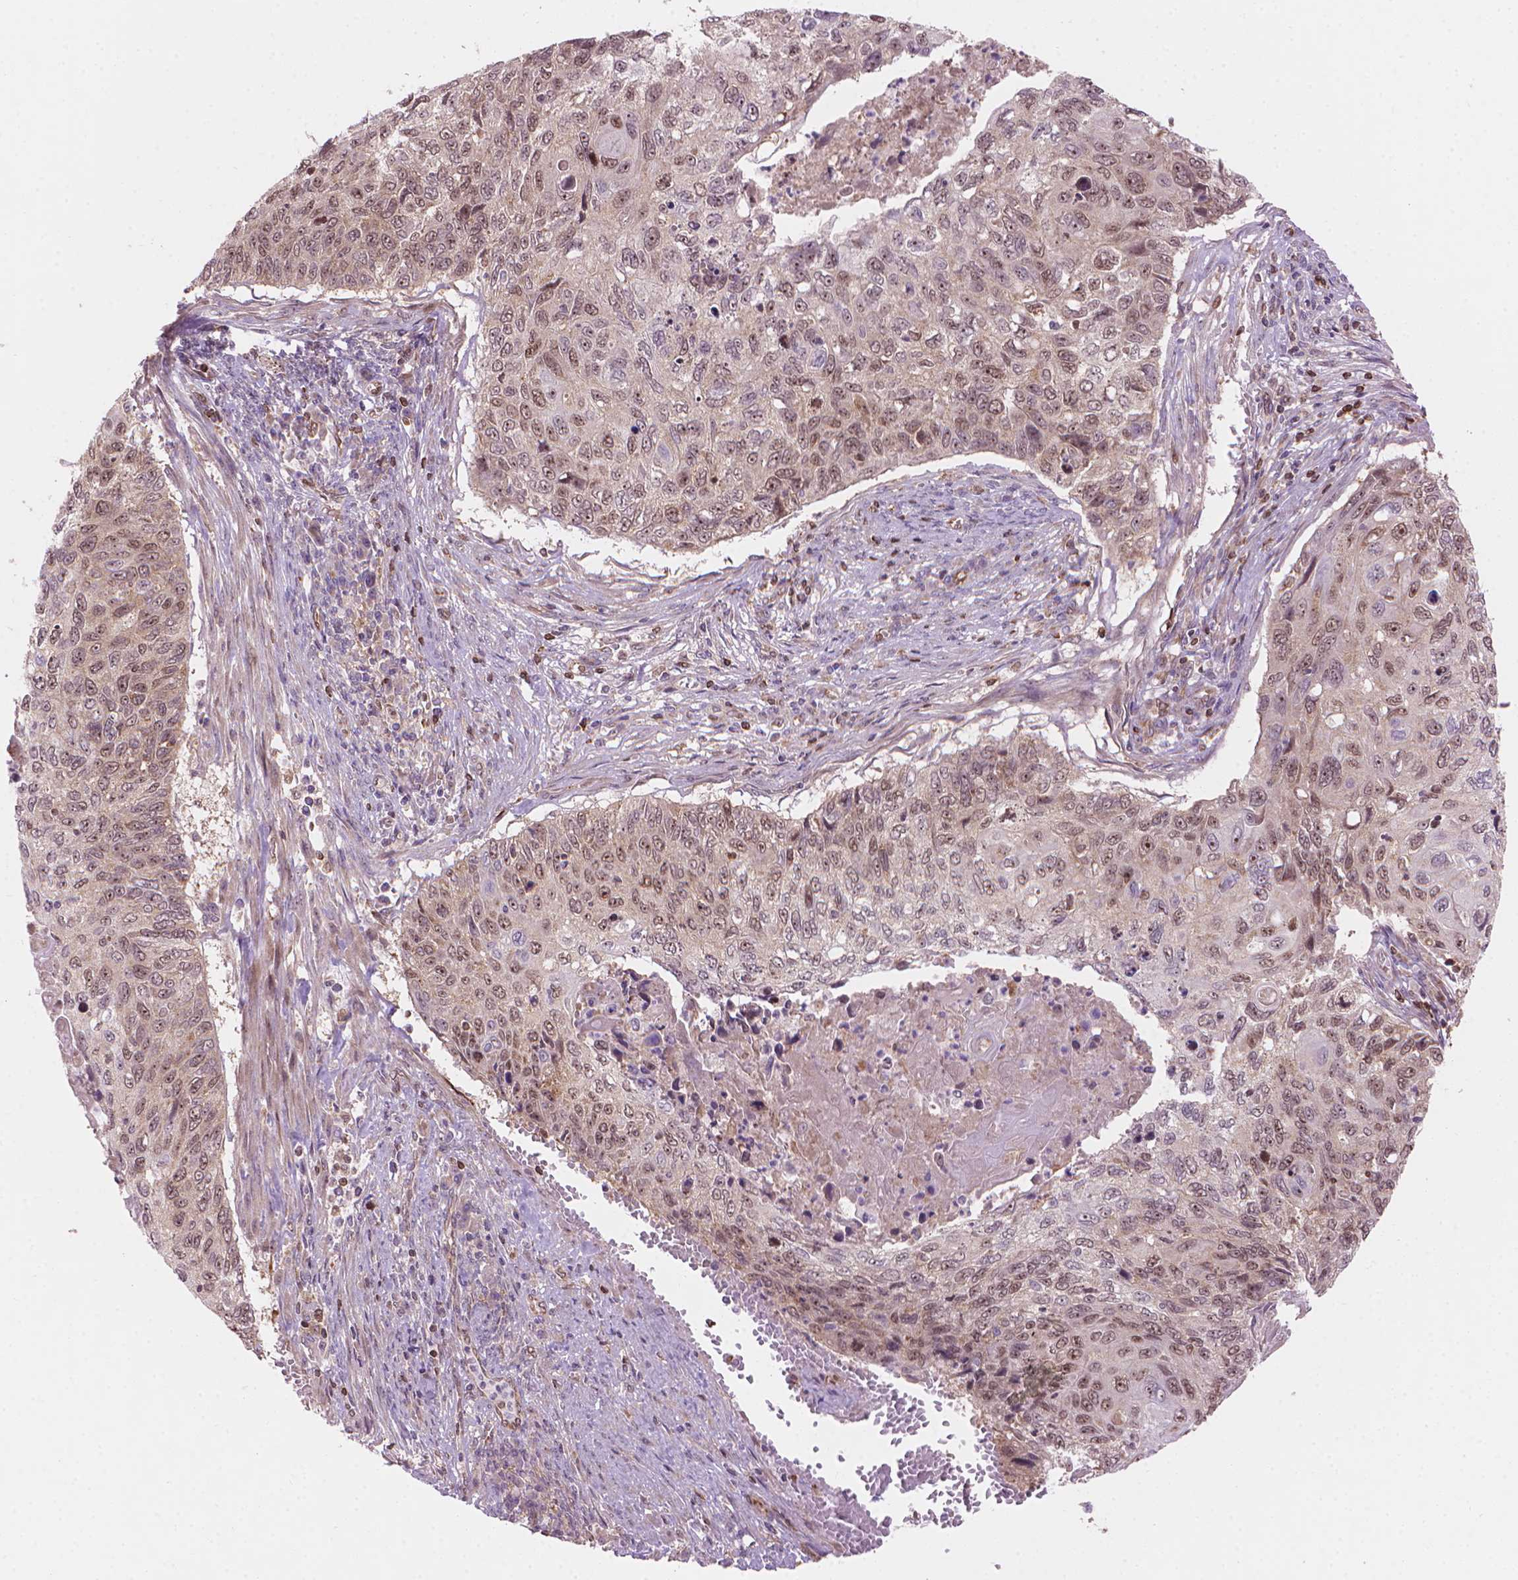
{"staining": {"intensity": "moderate", "quantity": ">75%", "location": "nuclear"}, "tissue": "cervical cancer", "cell_type": "Tumor cells", "image_type": "cancer", "snomed": [{"axis": "morphology", "description": "Squamous cell carcinoma, NOS"}, {"axis": "topography", "description": "Cervix"}], "caption": "IHC of human cervical cancer (squamous cell carcinoma) exhibits medium levels of moderate nuclear staining in approximately >75% of tumor cells.", "gene": "SMC2", "patient": {"sex": "female", "age": 70}}